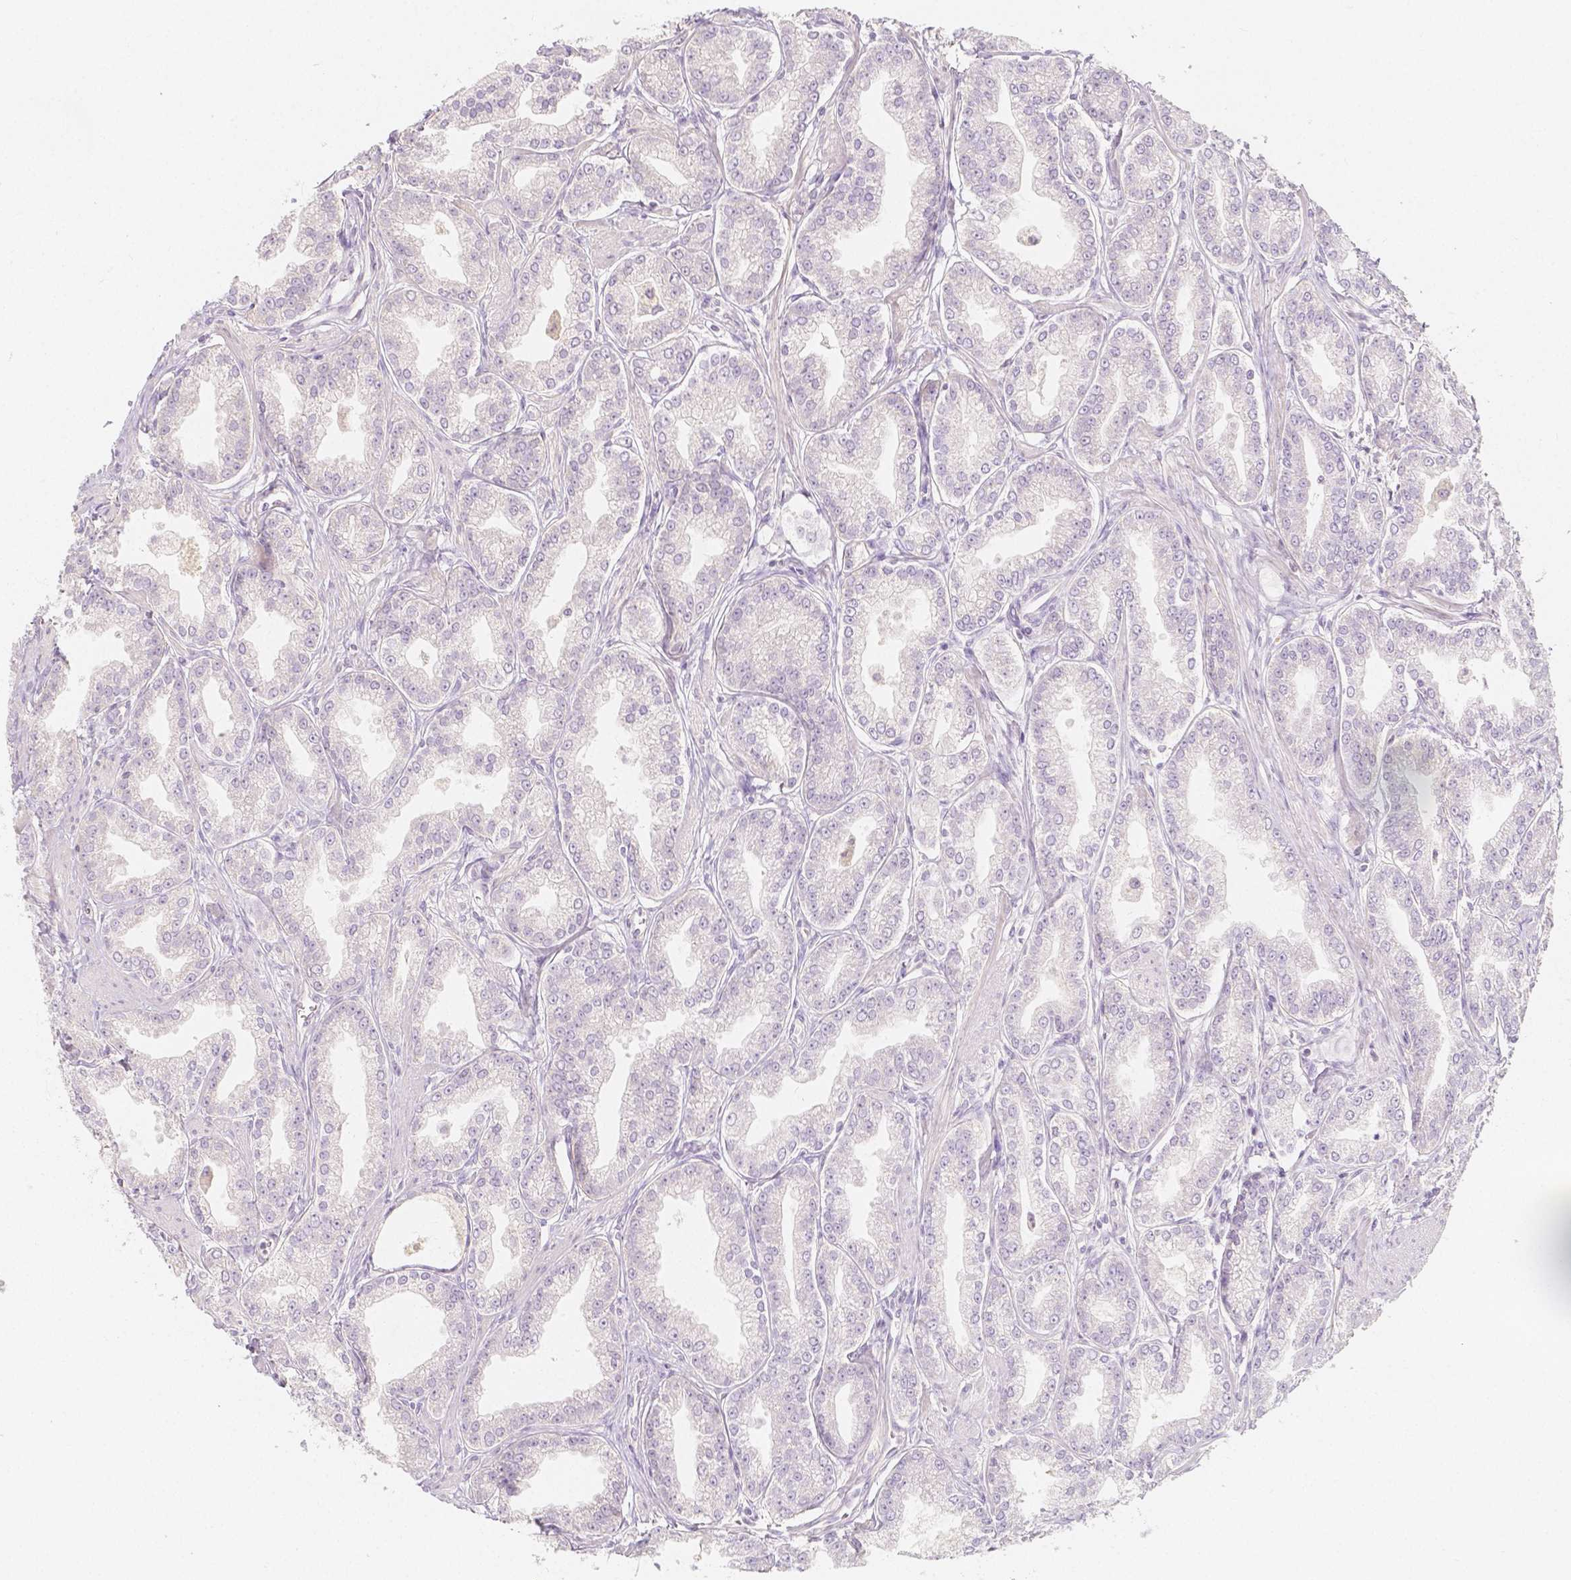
{"staining": {"intensity": "negative", "quantity": "none", "location": "none"}, "tissue": "prostate cancer", "cell_type": "Tumor cells", "image_type": "cancer", "snomed": [{"axis": "morphology", "description": "Adenocarcinoma, NOS"}, {"axis": "topography", "description": "Prostate"}], "caption": "The micrograph displays no significant positivity in tumor cells of adenocarcinoma (prostate). (Brightfield microscopy of DAB (3,3'-diaminobenzidine) immunohistochemistry at high magnification).", "gene": "BATF", "patient": {"sex": "male", "age": 71}}